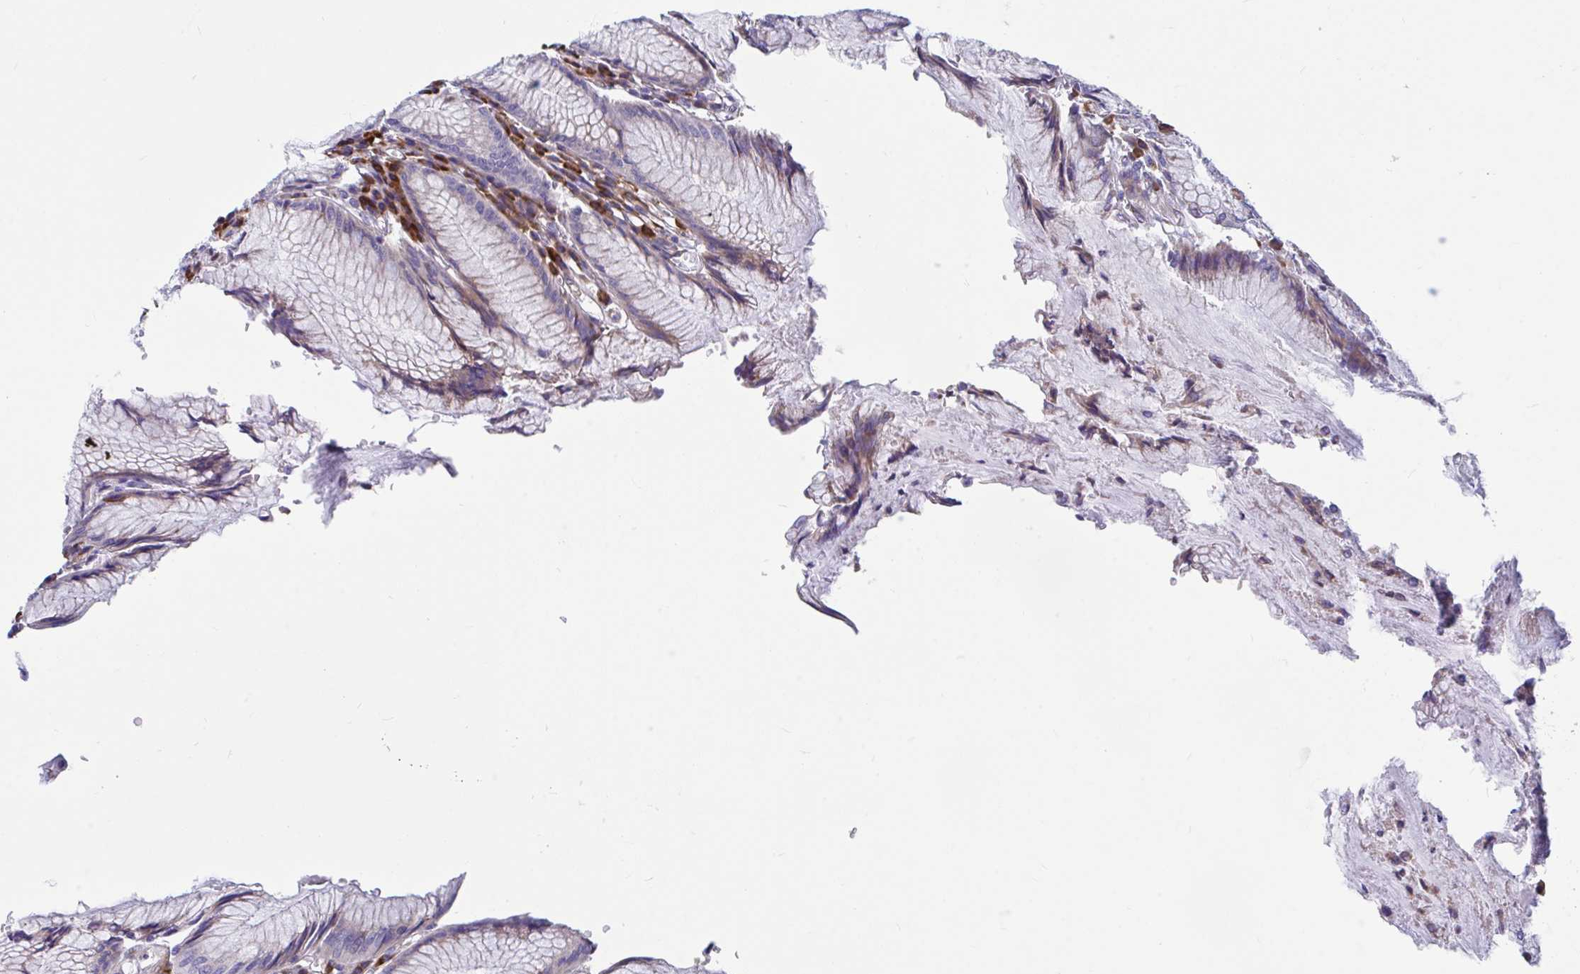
{"staining": {"intensity": "weak", "quantity": "<25%", "location": "cytoplasmic/membranous"}, "tissue": "stomach", "cell_type": "Glandular cells", "image_type": "normal", "snomed": [{"axis": "morphology", "description": "Normal tissue, NOS"}, {"axis": "topography", "description": "Stomach"}], "caption": "Immunohistochemistry (IHC) photomicrograph of unremarkable human stomach stained for a protein (brown), which exhibits no staining in glandular cells. Nuclei are stained in blue.", "gene": "WBP1", "patient": {"sex": "male", "age": 55}}